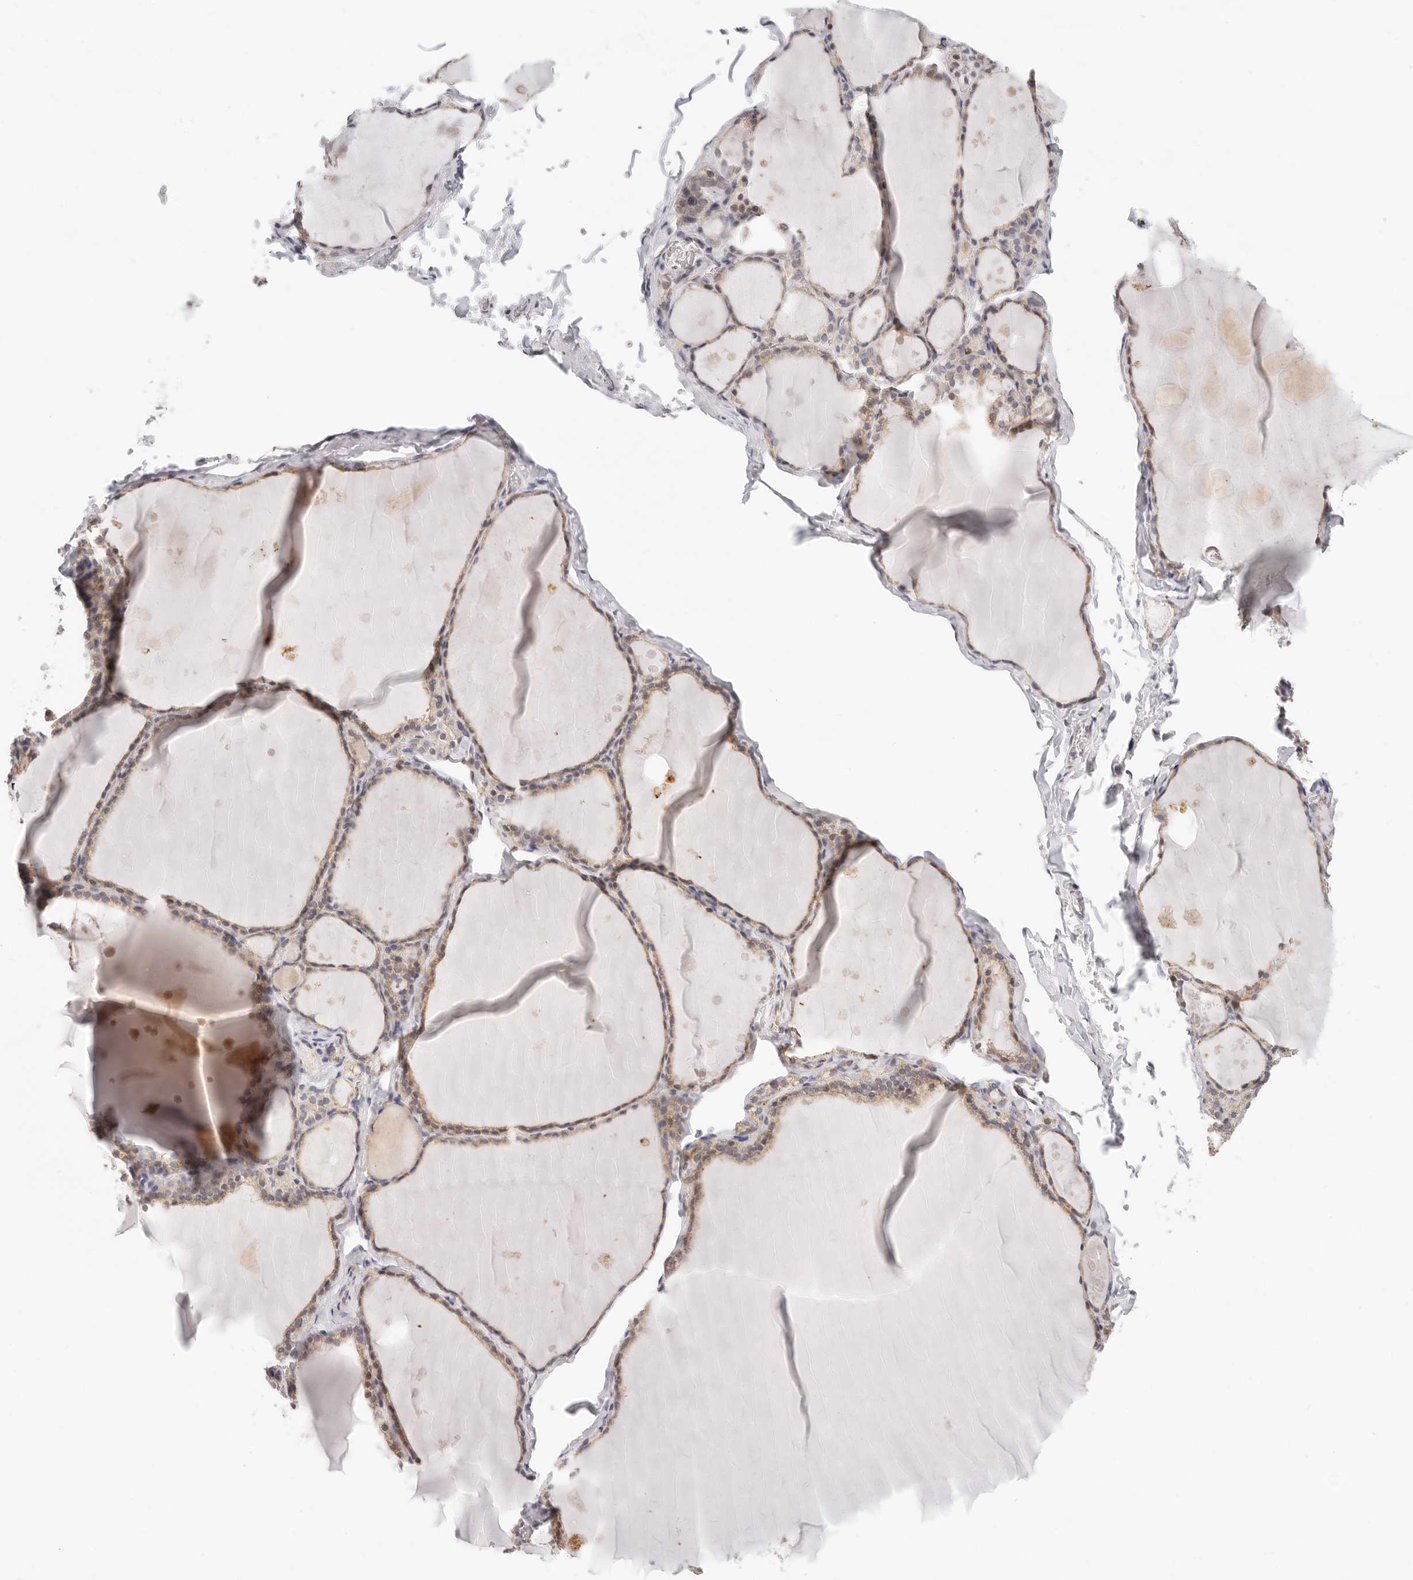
{"staining": {"intensity": "moderate", "quantity": ">75%", "location": "cytoplasmic/membranous"}, "tissue": "thyroid gland", "cell_type": "Glandular cells", "image_type": "normal", "snomed": [{"axis": "morphology", "description": "Normal tissue, NOS"}, {"axis": "topography", "description": "Thyroid gland"}], "caption": "Glandular cells exhibit medium levels of moderate cytoplasmic/membranous staining in about >75% of cells in unremarkable thyroid gland. (DAB = brown stain, brightfield microscopy at high magnification).", "gene": "AFDN", "patient": {"sex": "male", "age": 56}}